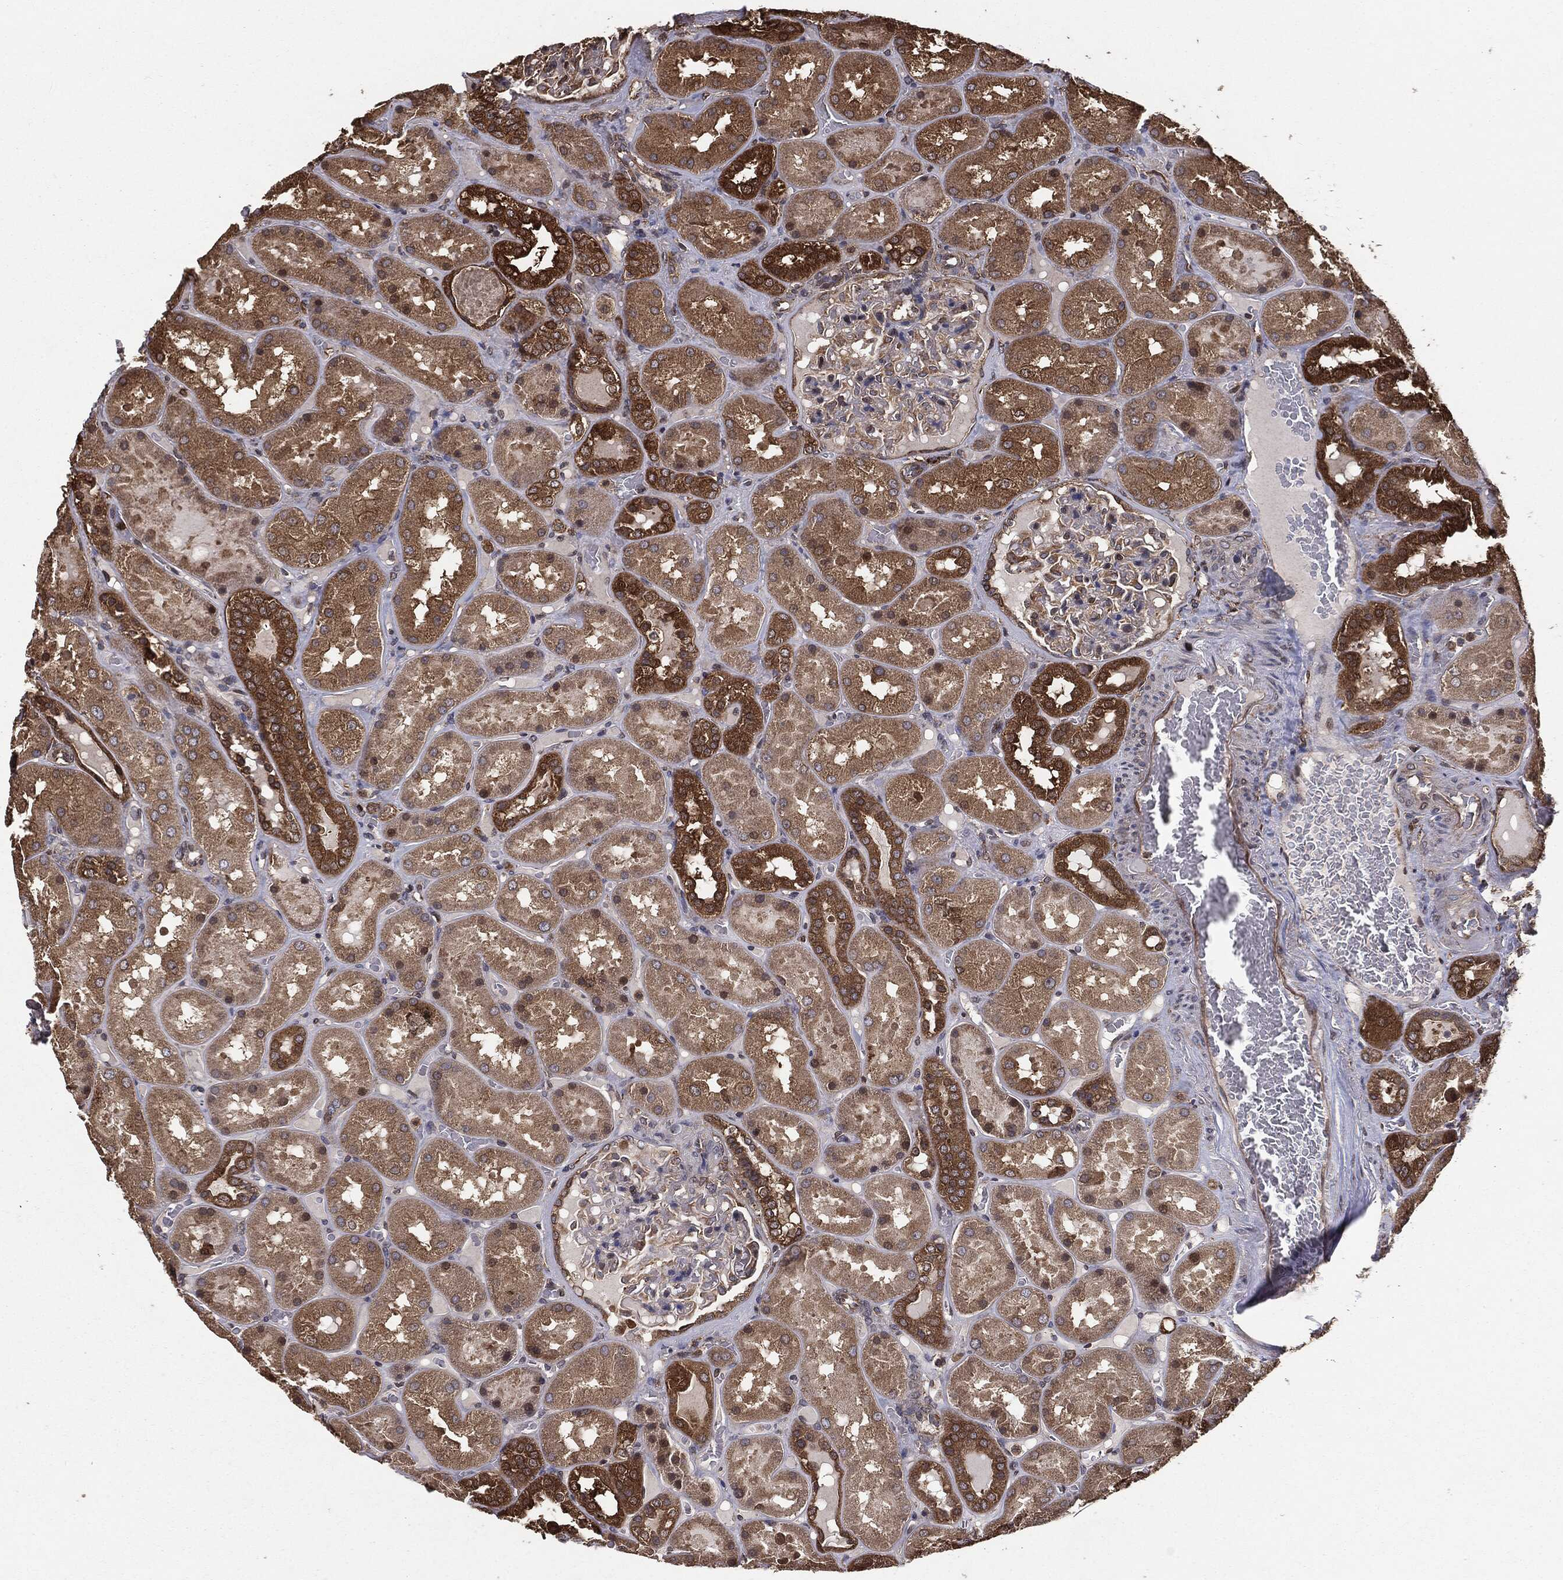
{"staining": {"intensity": "negative", "quantity": "none", "location": "none"}, "tissue": "kidney", "cell_type": "Cells in glomeruli", "image_type": "normal", "snomed": [{"axis": "morphology", "description": "Normal tissue, NOS"}, {"axis": "topography", "description": "Kidney"}], "caption": "A high-resolution histopathology image shows immunohistochemistry (IHC) staining of unremarkable kidney, which shows no significant expression in cells in glomeruli. (DAB (3,3'-diaminobenzidine) immunohistochemistry with hematoxylin counter stain).", "gene": "NME1", "patient": {"sex": "male", "age": 73}}